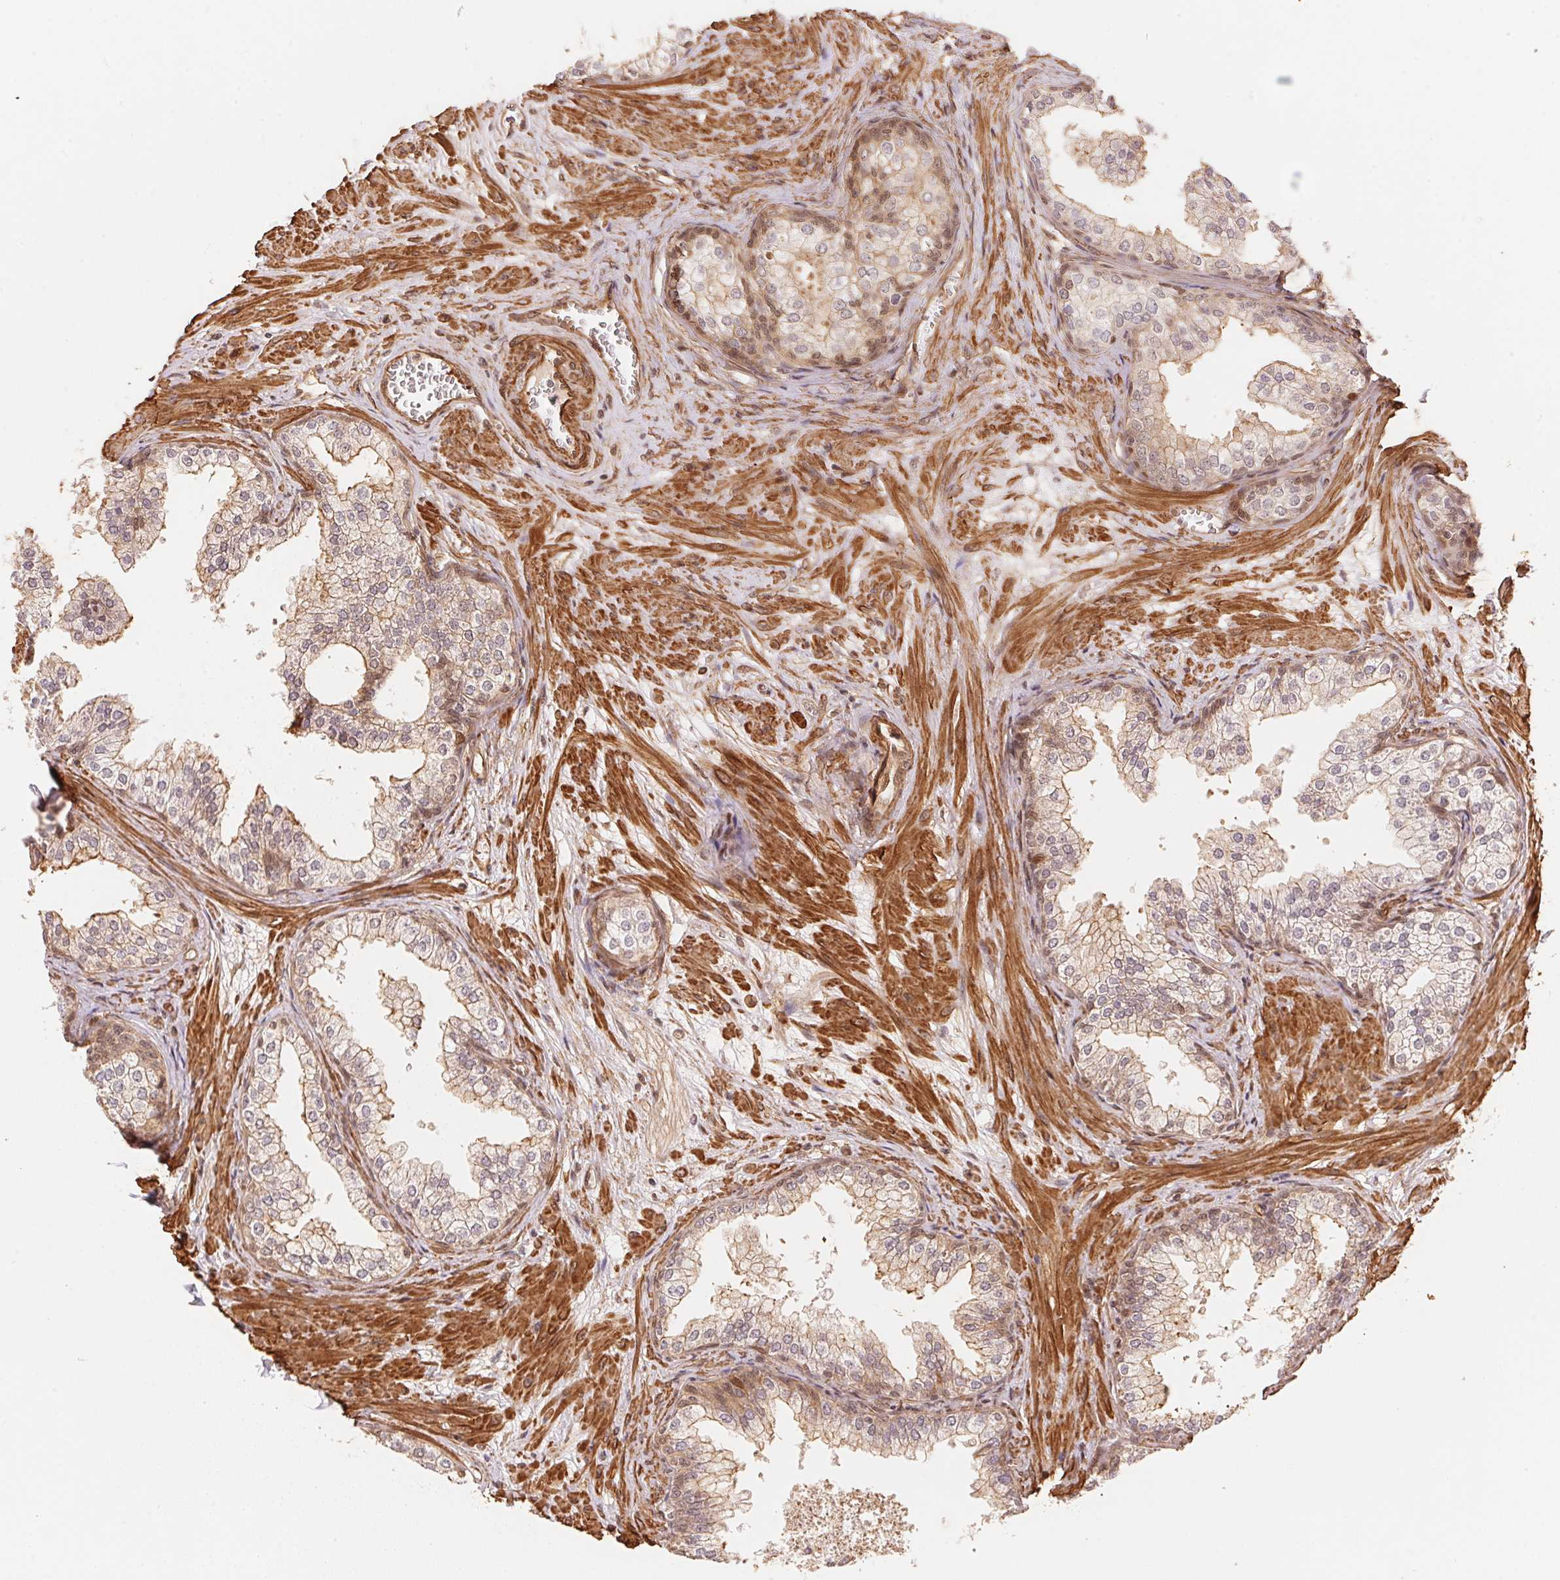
{"staining": {"intensity": "moderate", "quantity": "25%-75%", "location": "cytoplasmic/membranous,nuclear"}, "tissue": "prostate", "cell_type": "Glandular cells", "image_type": "normal", "snomed": [{"axis": "morphology", "description": "Normal tissue, NOS"}, {"axis": "topography", "description": "Prostate"}], "caption": "IHC staining of normal prostate, which displays medium levels of moderate cytoplasmic/membranous,nuclear staining in about 25%-75% of glandular cells indicating moderate cytoplasmic/membranous,nuclear protein staining. The staining was performed using DAB (brown) for protein detection and nuclei were counterstained in hematoxylin (blue).", "gene": "TNIP2", "patient": {"sex": "male", "age": 79}}